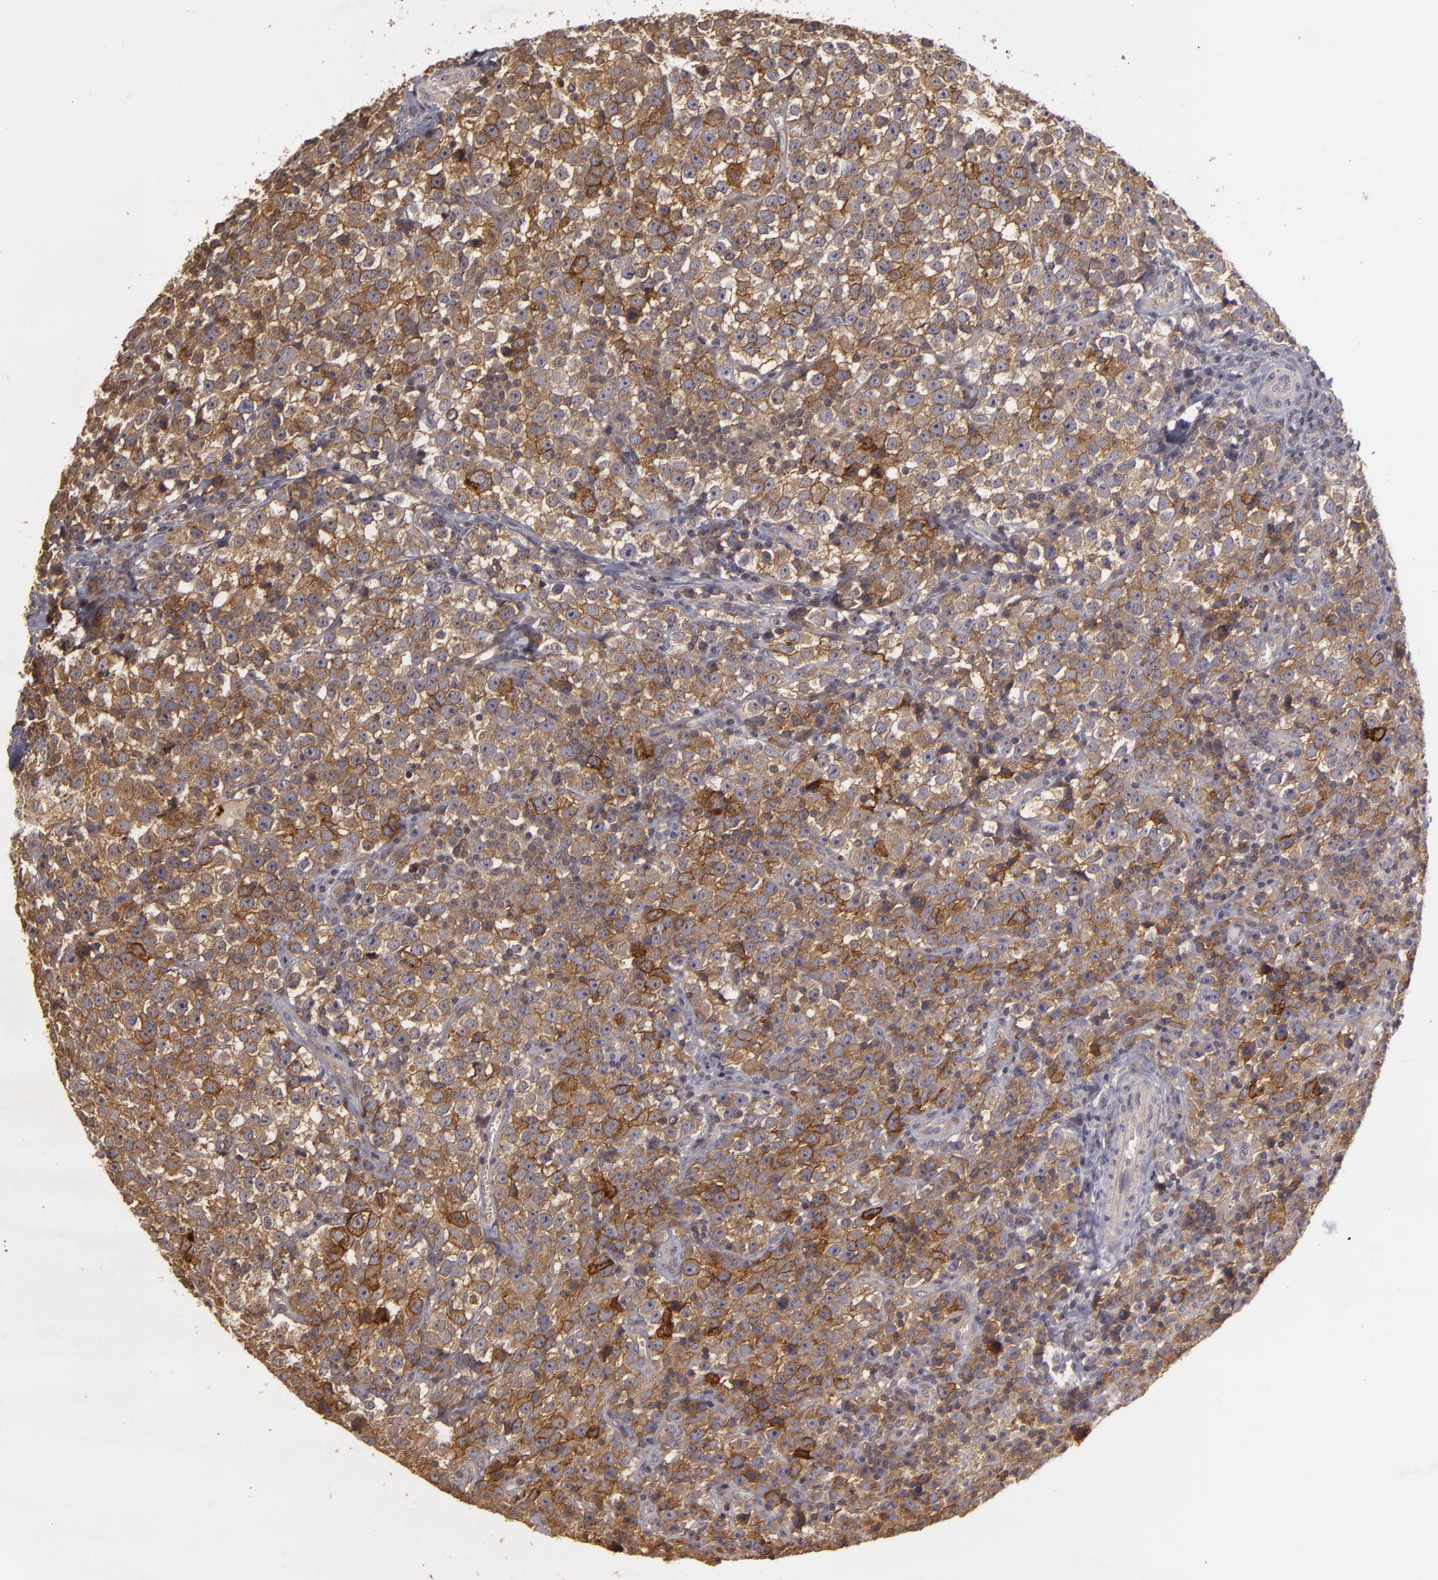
{"staining": {"intensity": "strong", "quantity": ">75%", "location": "cytoplasmic/membranous"}, "tissue": "testis cancer", "cell_type": "Tumor cells", "image_type": "cancer", "snomed": [{"axis": "morphology", "description": "Seminoma, NOS"}, {"axis": "topography", "description": "Testis"}], "caption": "An IHC image of tumor tissue is shown. Protein staining in brown shows strong cytoplasmic/membranous positivity in testis cancer within tumor cells. Using DAB (brown) and hematoxylin (blue) stains, captured at high magnification using brightfield microscopy.", "gene": "HRAS", "patient": {"sex": "male", "age": 25}}